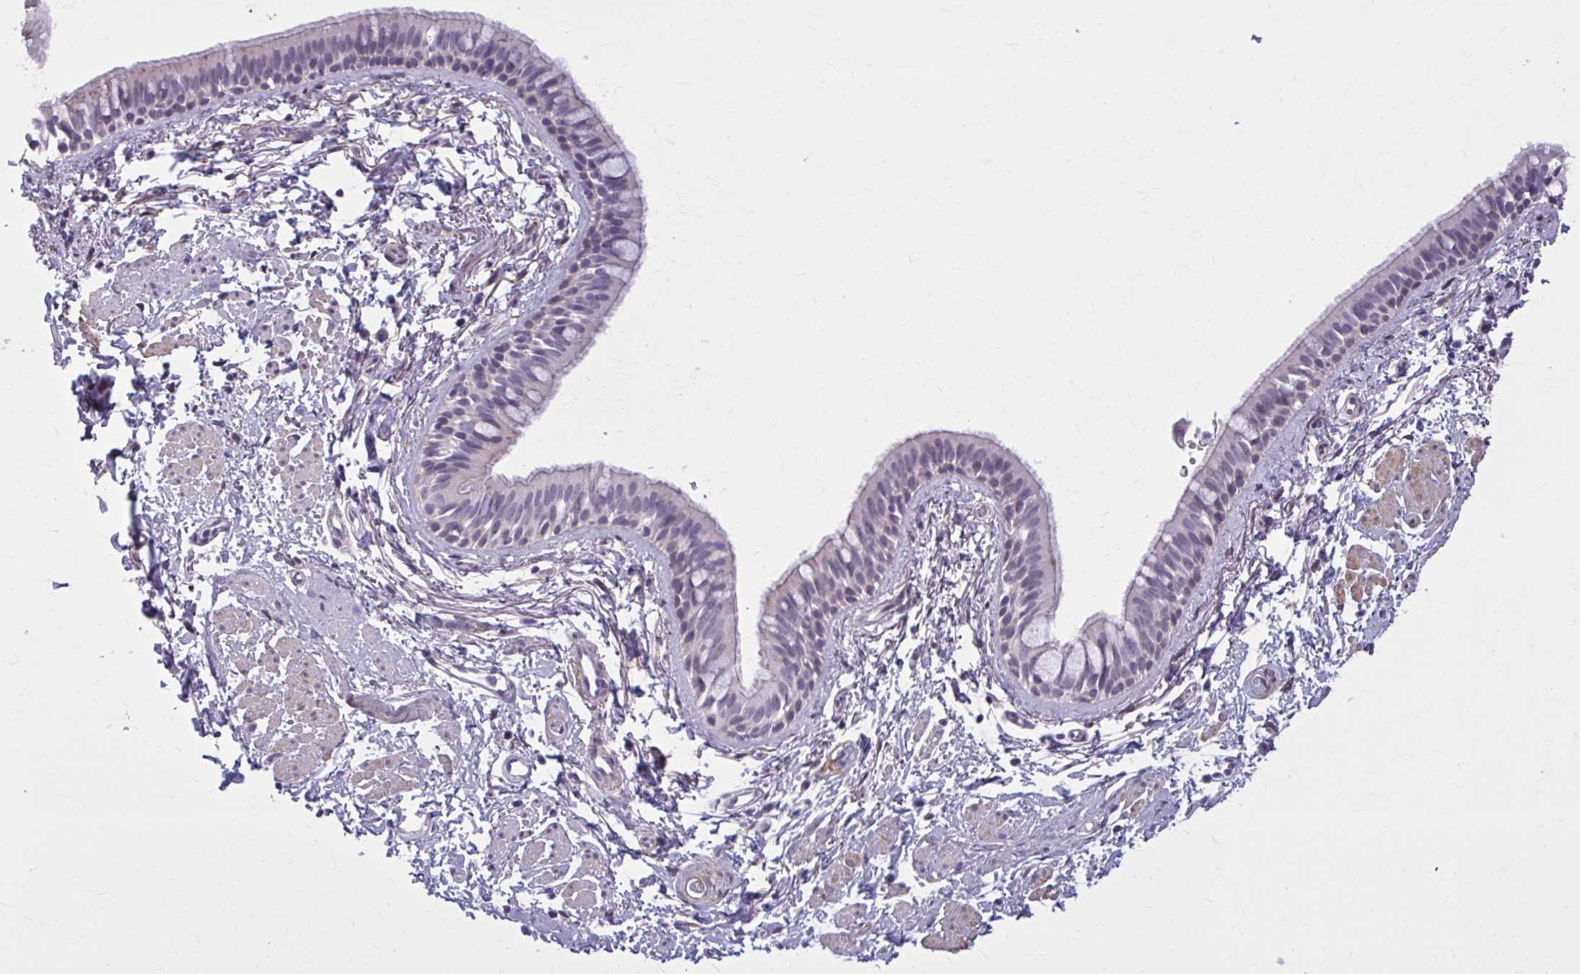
{"staining": {"intensity": "negative", "quantity": "none", "location": "none"}, "tissue": "bronchus", "cell_type": "Respiratory epithelial cells", "image_type": "normal", "snomed": [{"axis": "morphology", "description": "Normal tissue, NOS"}, {"axis": "topography", "description": "Lymph node"}, {"axis": "topography", "description": "Cartilage tissue"}, {"axis": "topography", "description": "Bronchus"}], "caption": "This is a histopathology image of immunohistochemistry staining of benign bronchus, which shows no positivity in respiratory epithelial cells.", "gene": "NUMBL", "patient": {"sex": "female", "age": 70}}